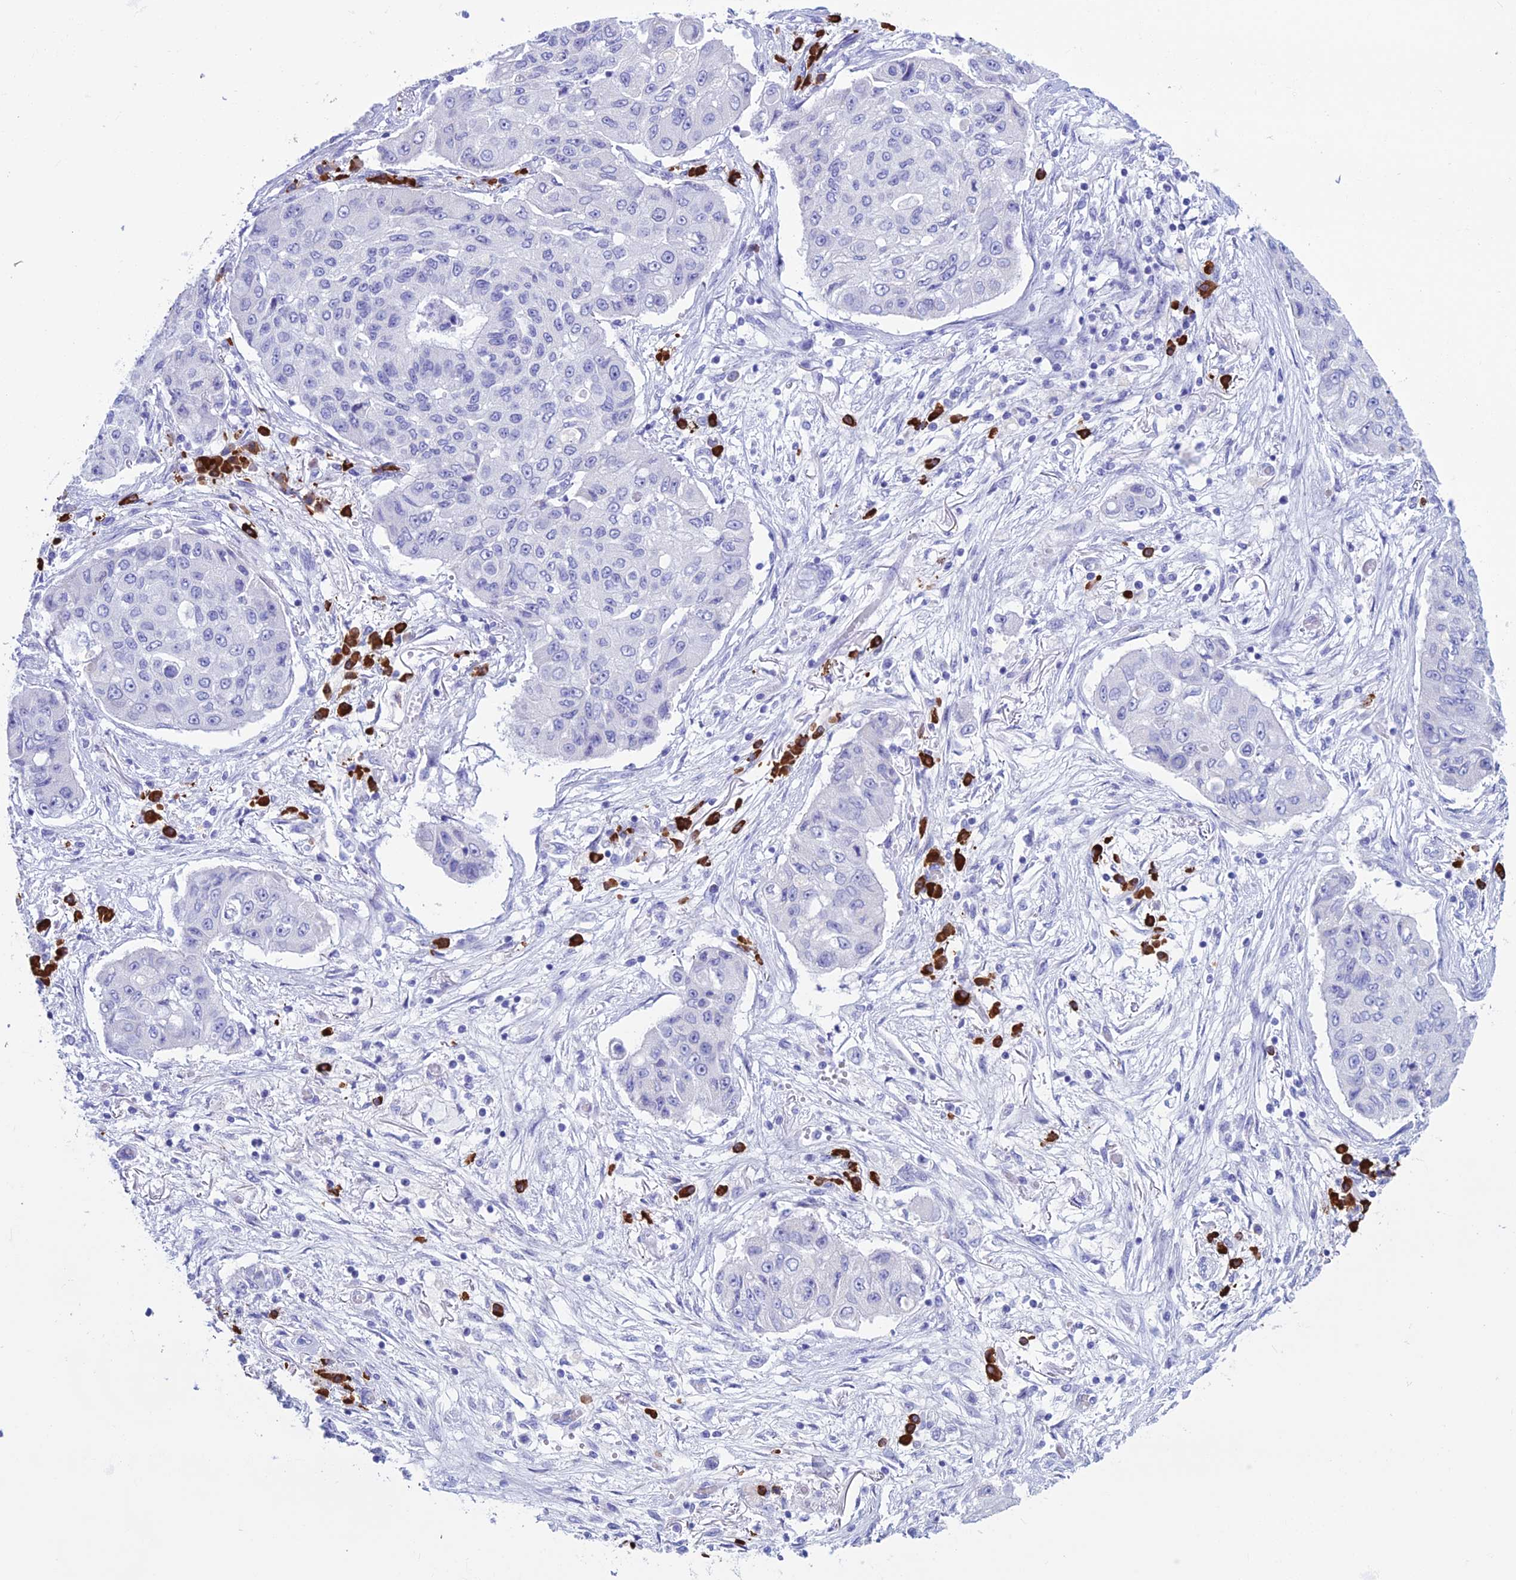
{"staining": {"intensity": "negative", "quantity": "none", "location": "none"}, "tissue": "lung cancer", "cell_type": "Tumor cells", "image_type": "cancer", "snomed": [{"axis": "morphology", "description": "Squamous cell carcinoma, NOS"}, {"axis": "topography", "description": "Lung"}], "caption": "Immunohistochemistry of squamous cell carcinoma (lung) demonstrates no expression in tumor cells. (Brightfield microscopy of DAB (3,3'-diaminobenzidine) immunohistochemistry at high magnification).", "gene": "MZB1", "patient": {"sex": "male", "age": 74}}